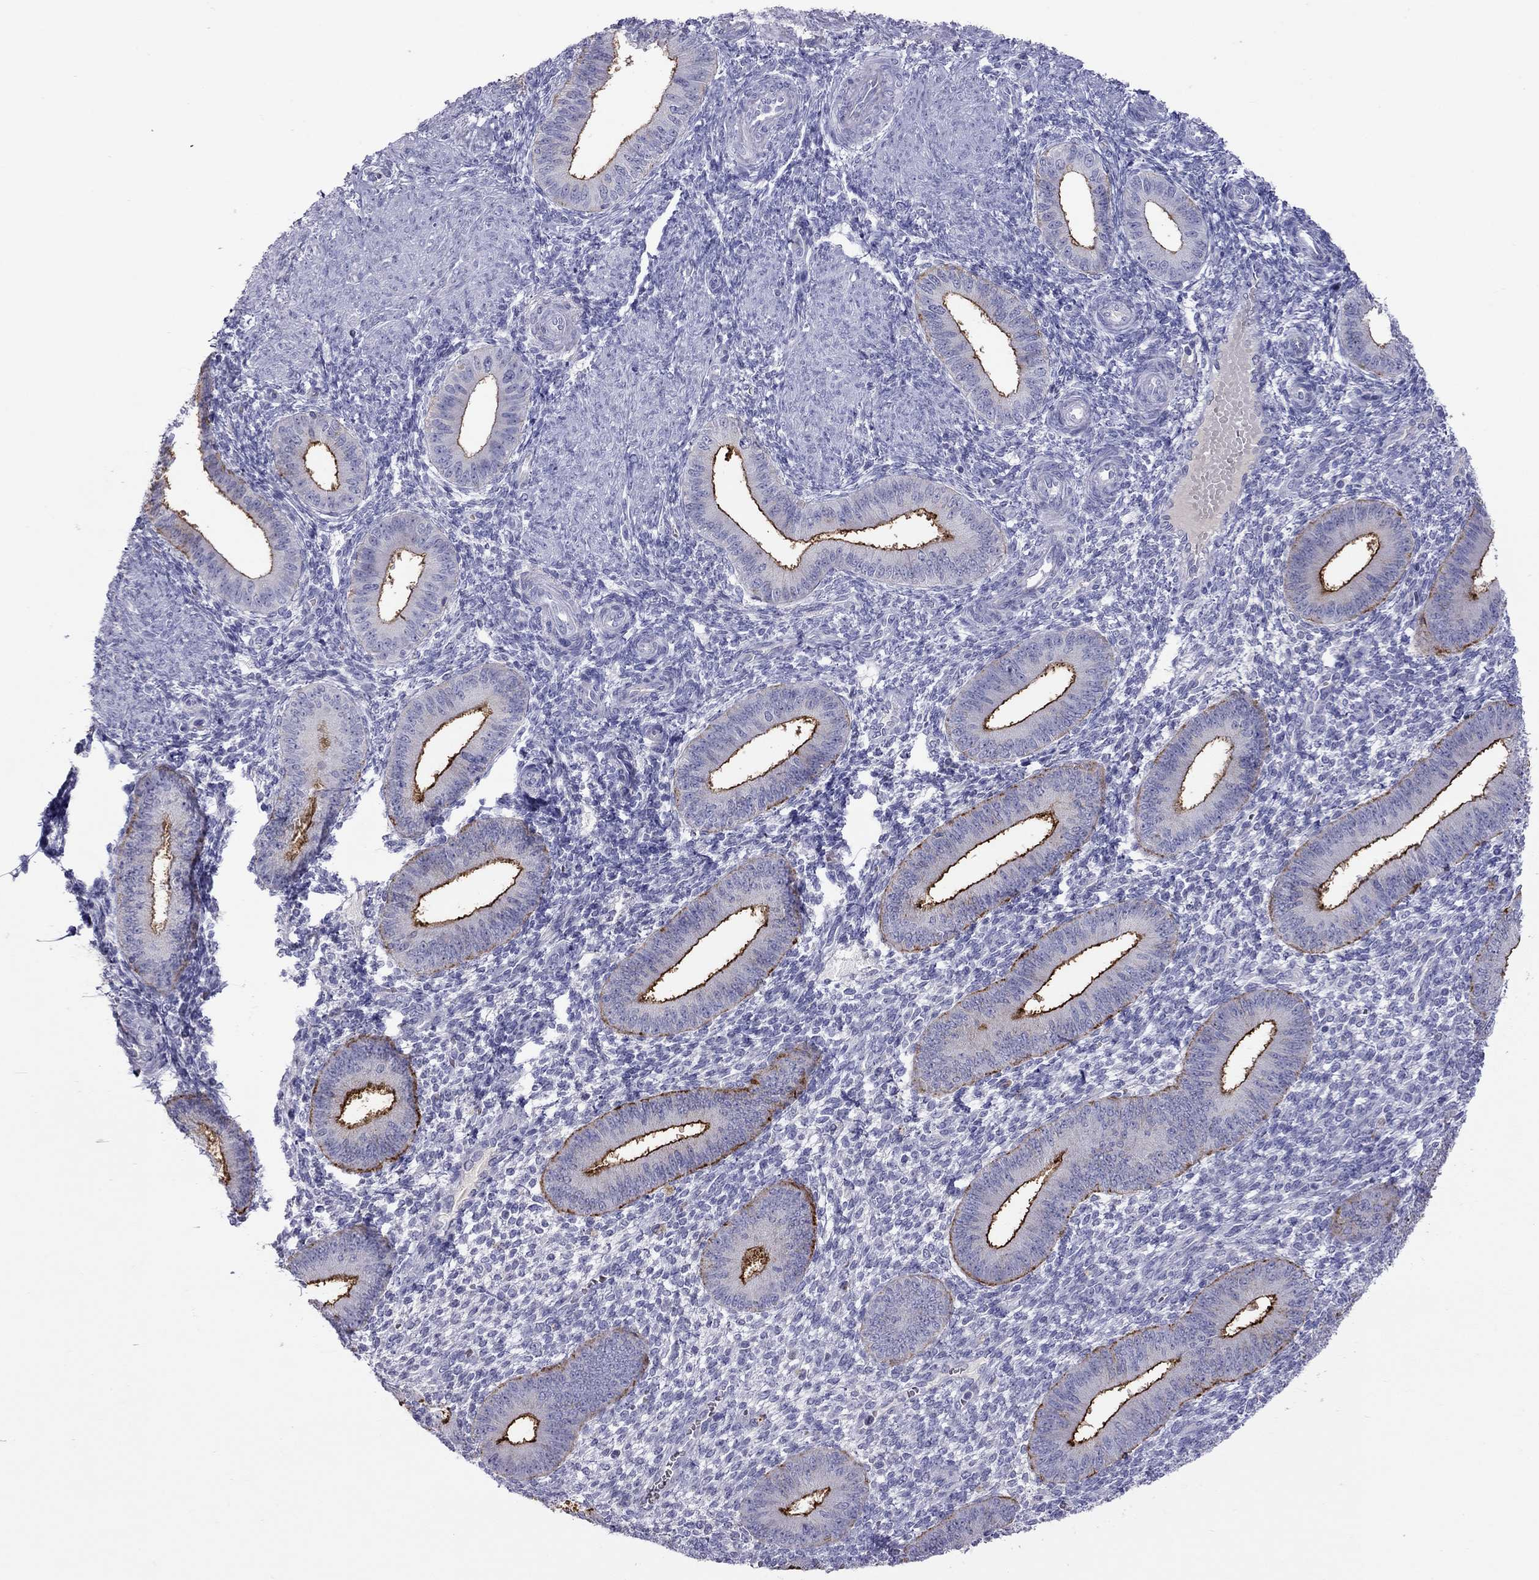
{"staining": {"intensity": "negative", "quantity": "none", "location": "none"}, "tissue": "endometrium", "cell_type": "Cells in endometrial stroma", "image_type": "normal", "snomed": [{"axis": "morphology", "description": "Normal tissue, NOS"}, {"axis": "topography", "description": "Endometrium"}], "caption": "Endometrium stained for a protein using immunohistochemistry demonstrates no staining cells in endometrial stroma.", "gene": "MUC16", "patient": {"sex": "female", "age": 39}}